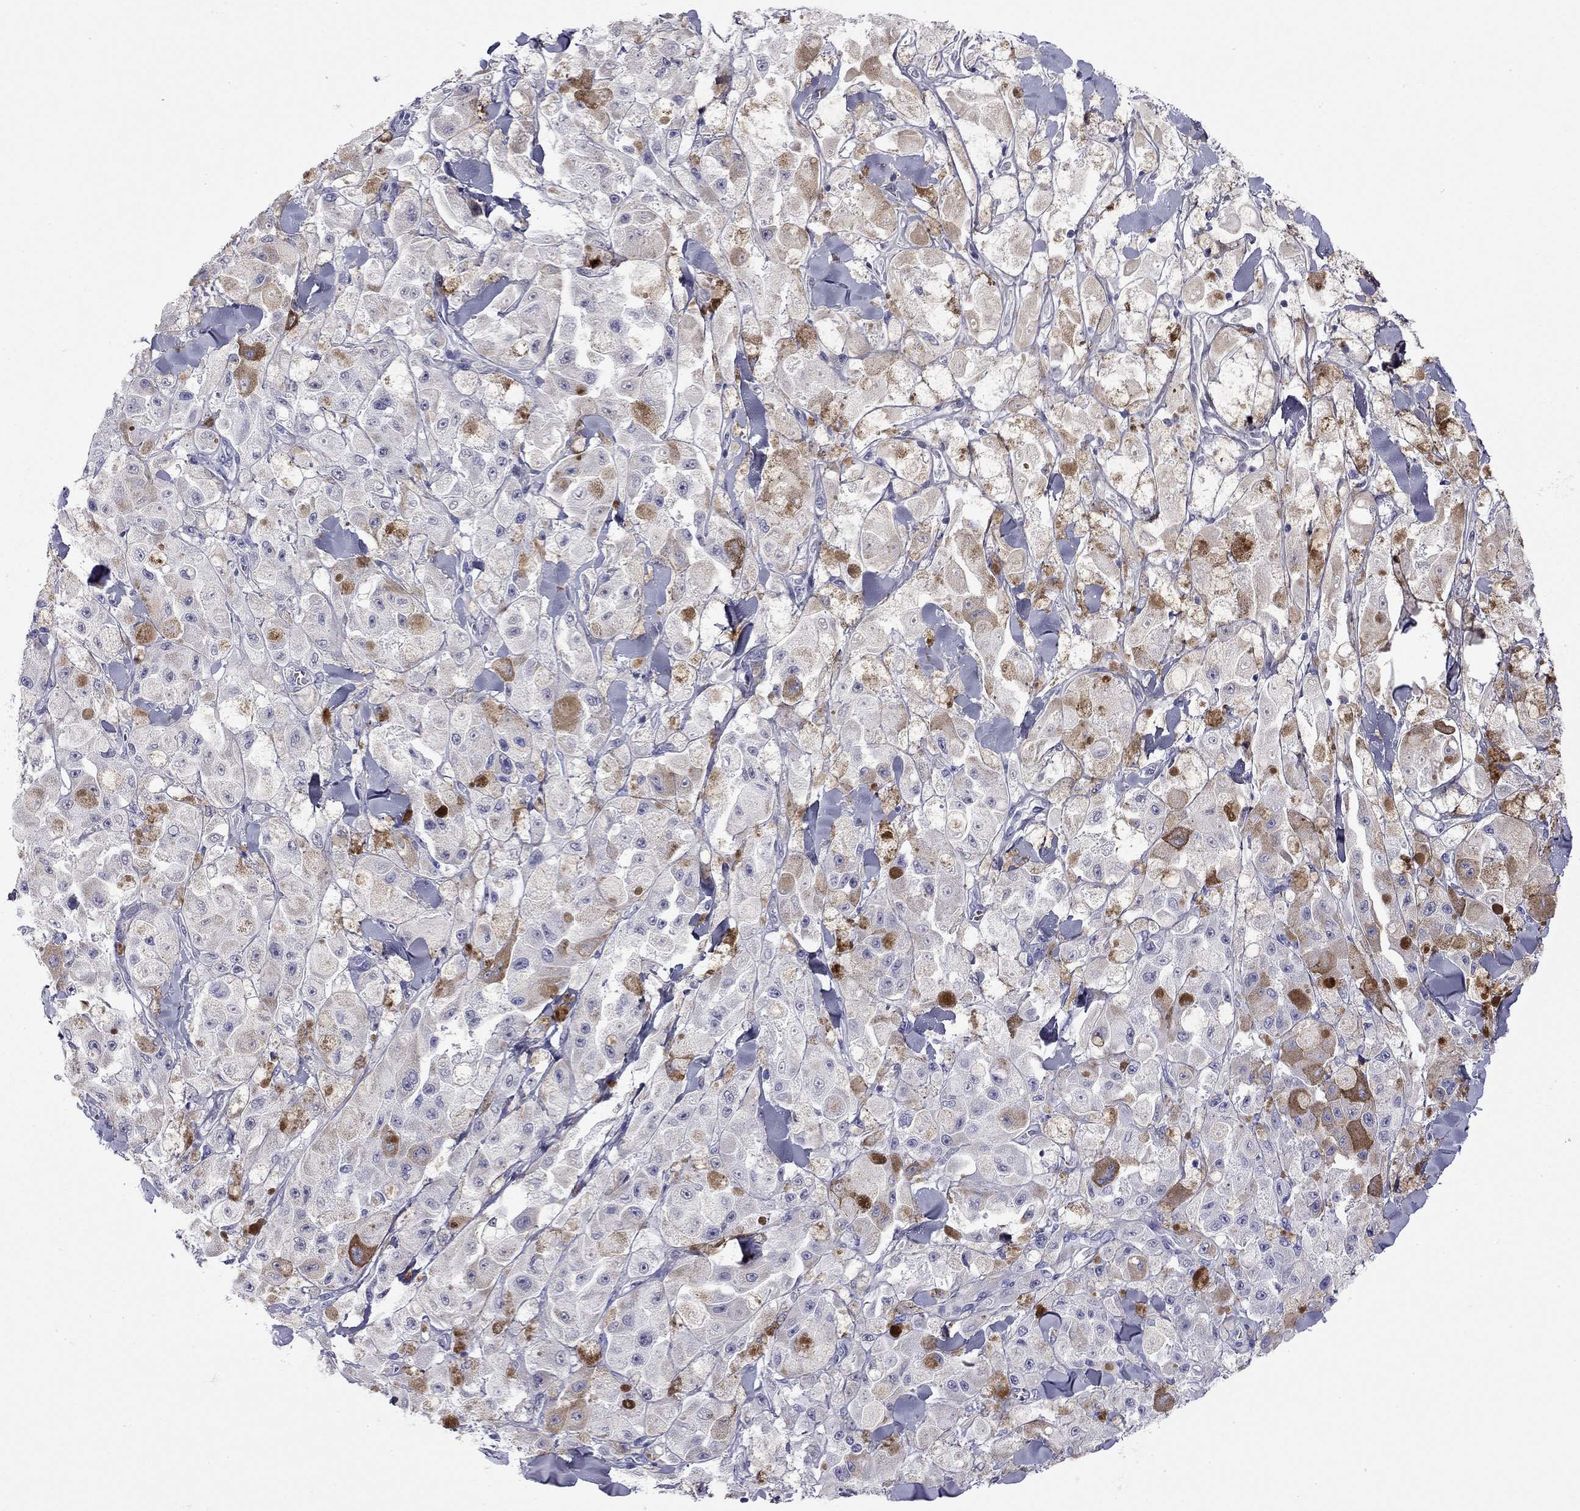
{"staining": {"intensity": "negative", "quantity": "none", "location": "none"}, "tissue": "melanoma", "cell_type": "Tumor cells", "image_type": "cancer", "snomed": [{"axis": "morphology", "description": "Malignant melanoma, NOS"}, {"axis": "topography", "description": "Skin"}], "caption": "A histopathology image of melanoma stained for a protein demonstrates no brown staining in tumor cells.", "gene": "FIGLA", "patient": {"sex": "female", "age": 58}}